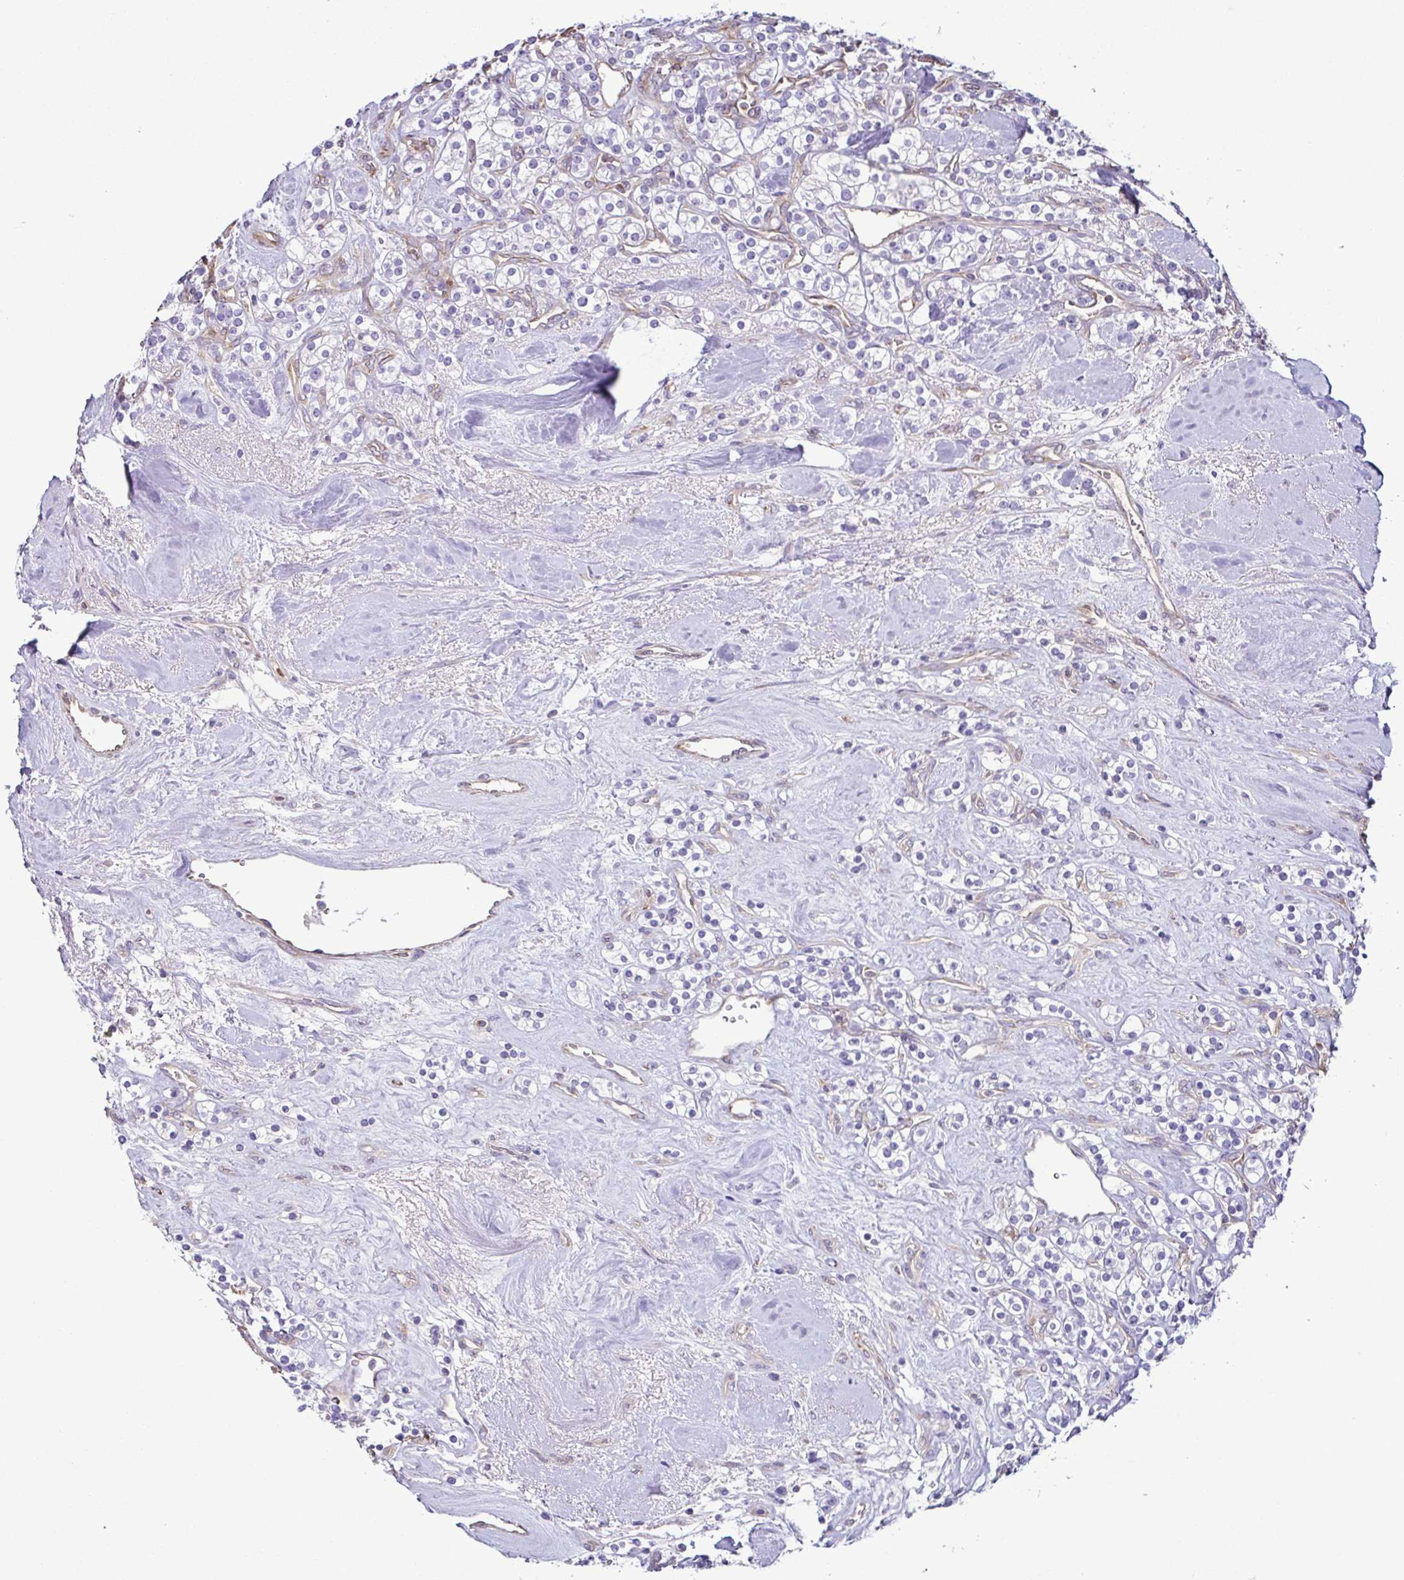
{"staining": {"intensity": "negative", "quantity": "none", "location": "none"}, "tissue": "renal cancer", "cell_type": "Tumor cells", "image_type": "cancer", "snomed": [{"axis": "morphology", "description": "Adenocarcinoma, NOS"}, {"axis": "topography", "description": "Kidney"}], "caption": "Immunohistochemistry photomicrograph of human adenocarcinoma (renal) stained for a protein (brown), which demonstrates no positivity in tumor cells. (DAB (3,3'-diaminobenzidine) IHC, high magnification).", "gene": "MYL10", "patient": {"sex": "male", "age": 77}}